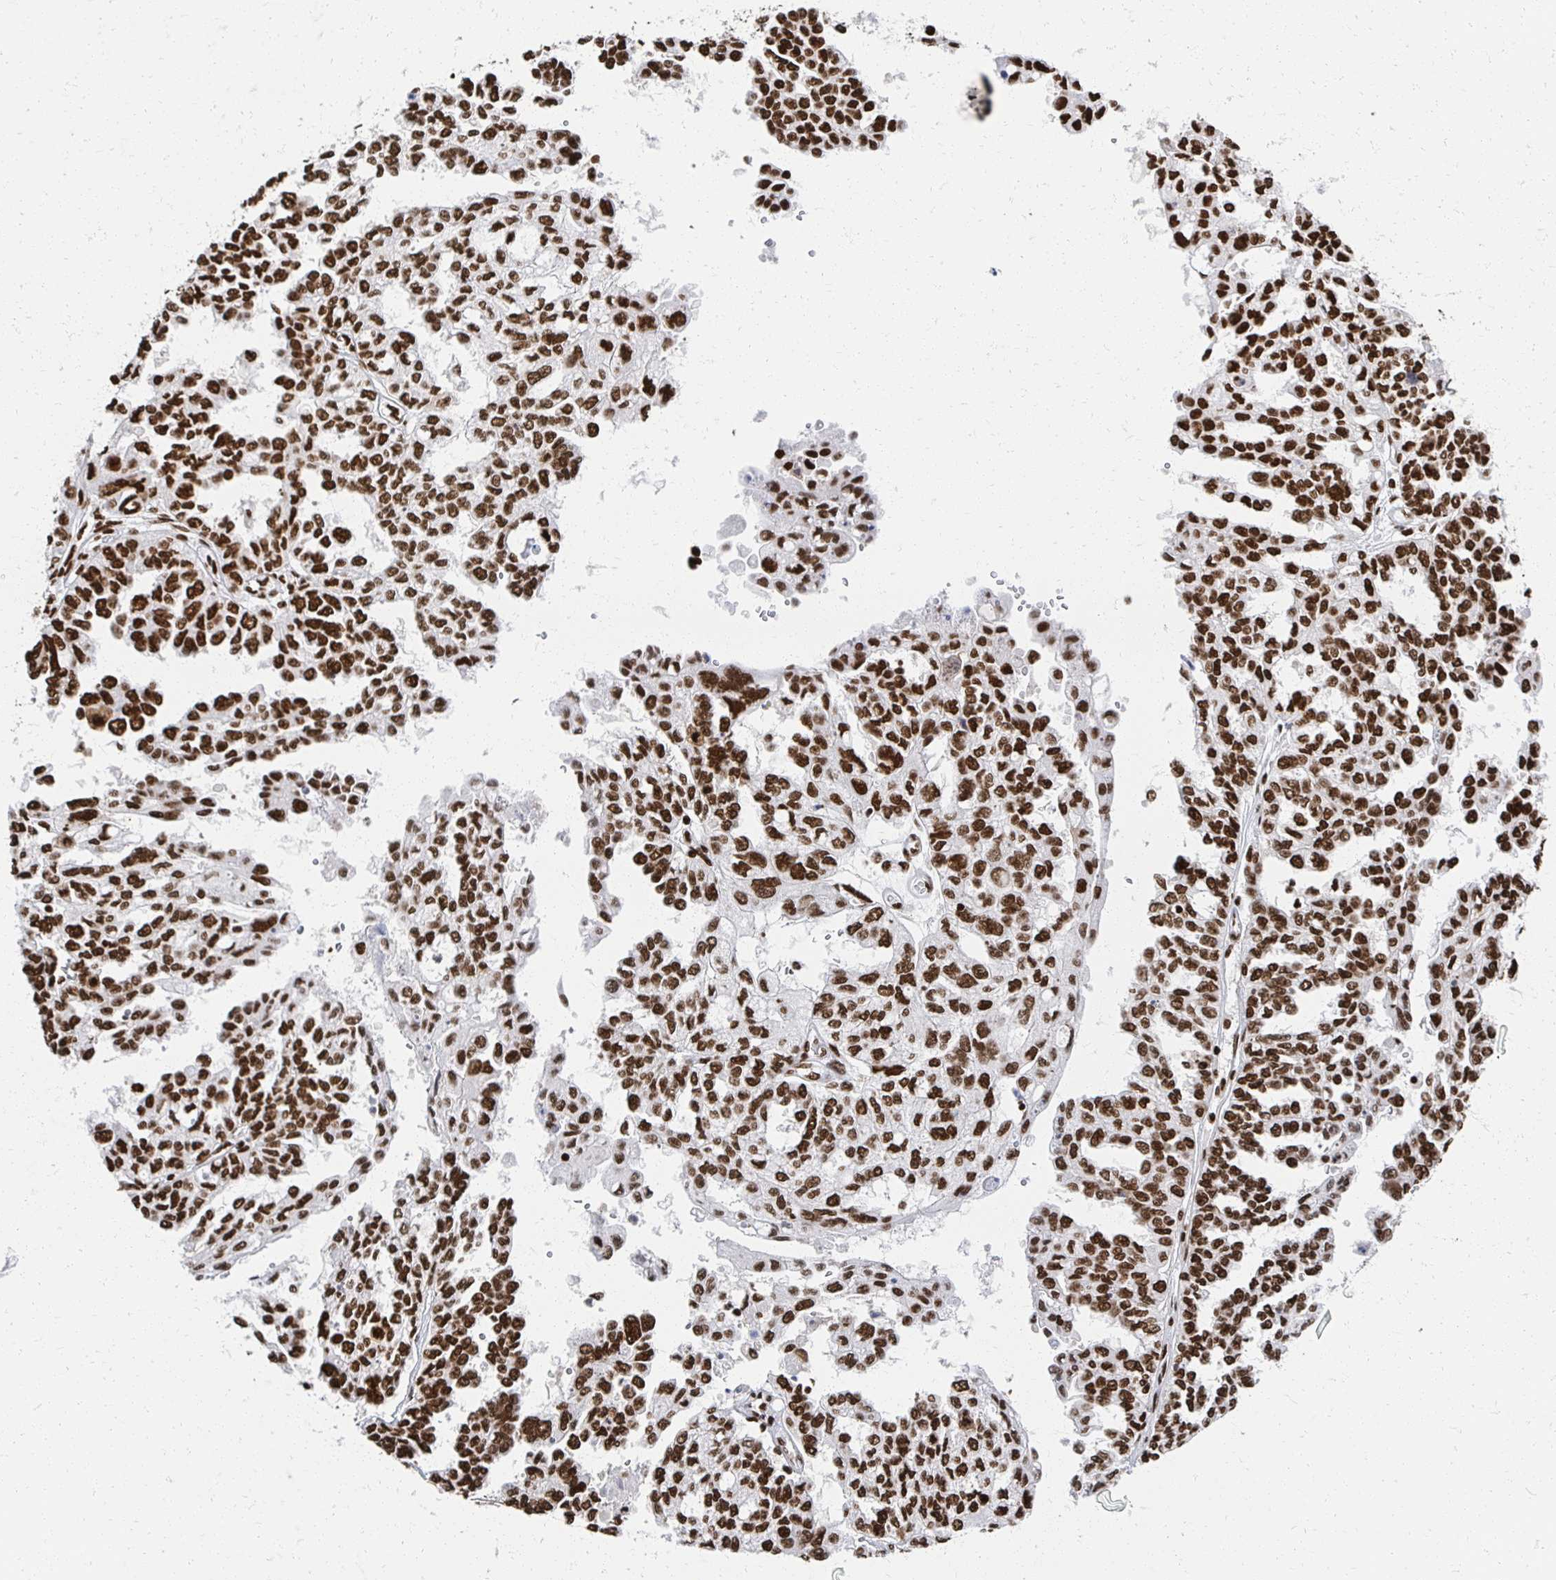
{"staining": {"intensity": "strong", "quantity": ">75%", "location": "nuclear"}, "tissue": "ovarian cancer", "cell_type": "Tumor cells", "image_type": "cancer", "snomed": [{"axis": "morphology", "description": "Cystadenocarcinoma, serous, NOS"}, {"axis": "topography", "description": "Ovary"}], "caption": "Tumor cells reveal high levels of strong nuclear expression in about >75% of cells in ovarian cancer (serous cystadenocarcinoma).", "gene": "RBBP7", "patient": {"sex": "female", "age": 53}}